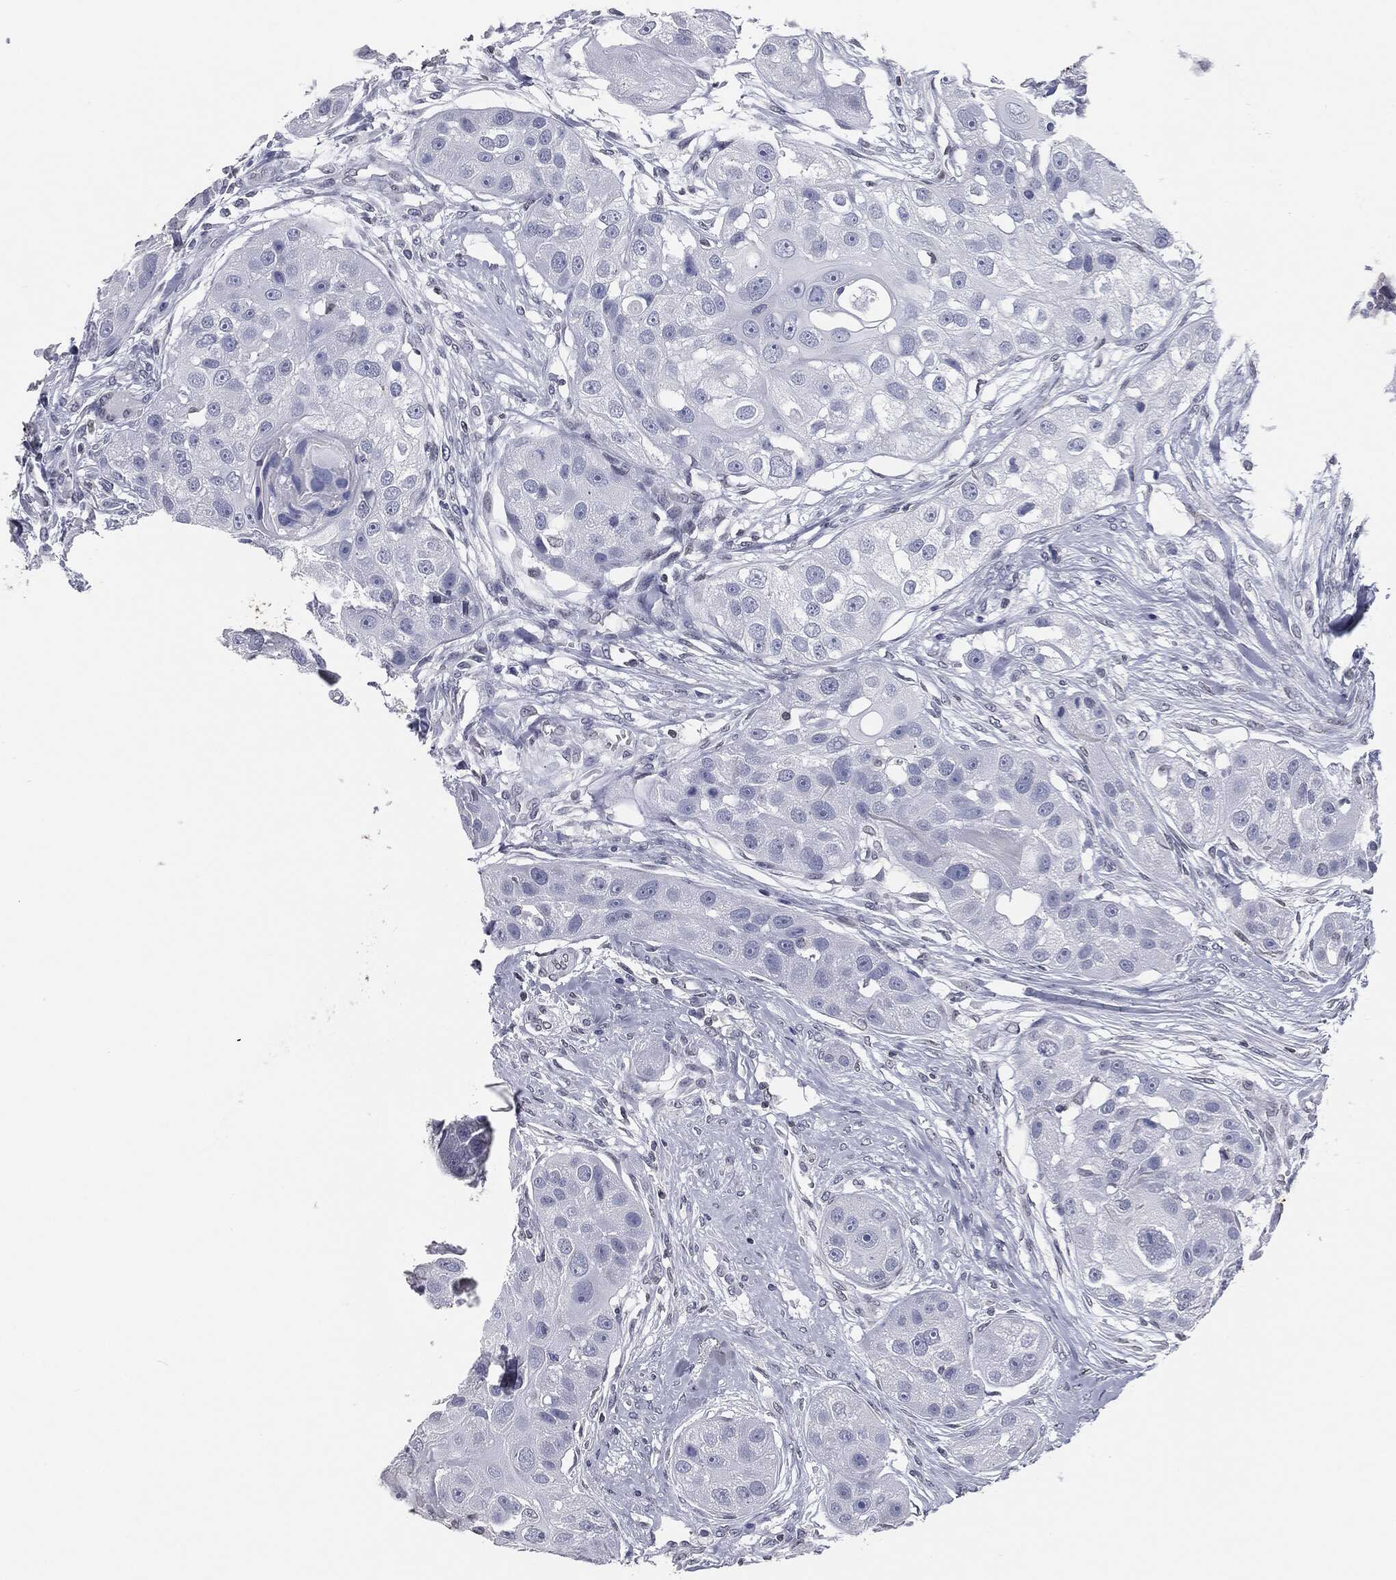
{"staining": {"intensity": "negative", "quantity": "none", "location": "none"}, "tissue": "head and neck cancer", "cell_type": "Tumor cells", "image_type": "cancer", "snomed": [{"axis": "morphology", "description": "Normal tissue, NOS"}, {"axis": "morphology", "description": "Squamous cell carcinoma, NOS"}, {"axis": "topography", "description": "Skeletal muscle"}, {"axis": "topography", "description": "Head-Neck"}], "caption": "There is no significant staining in tumor cells of head and neck squamous cell carcinoma.", "gene": "ALDOB", "patient": {"sex": "male", "age": 51}}